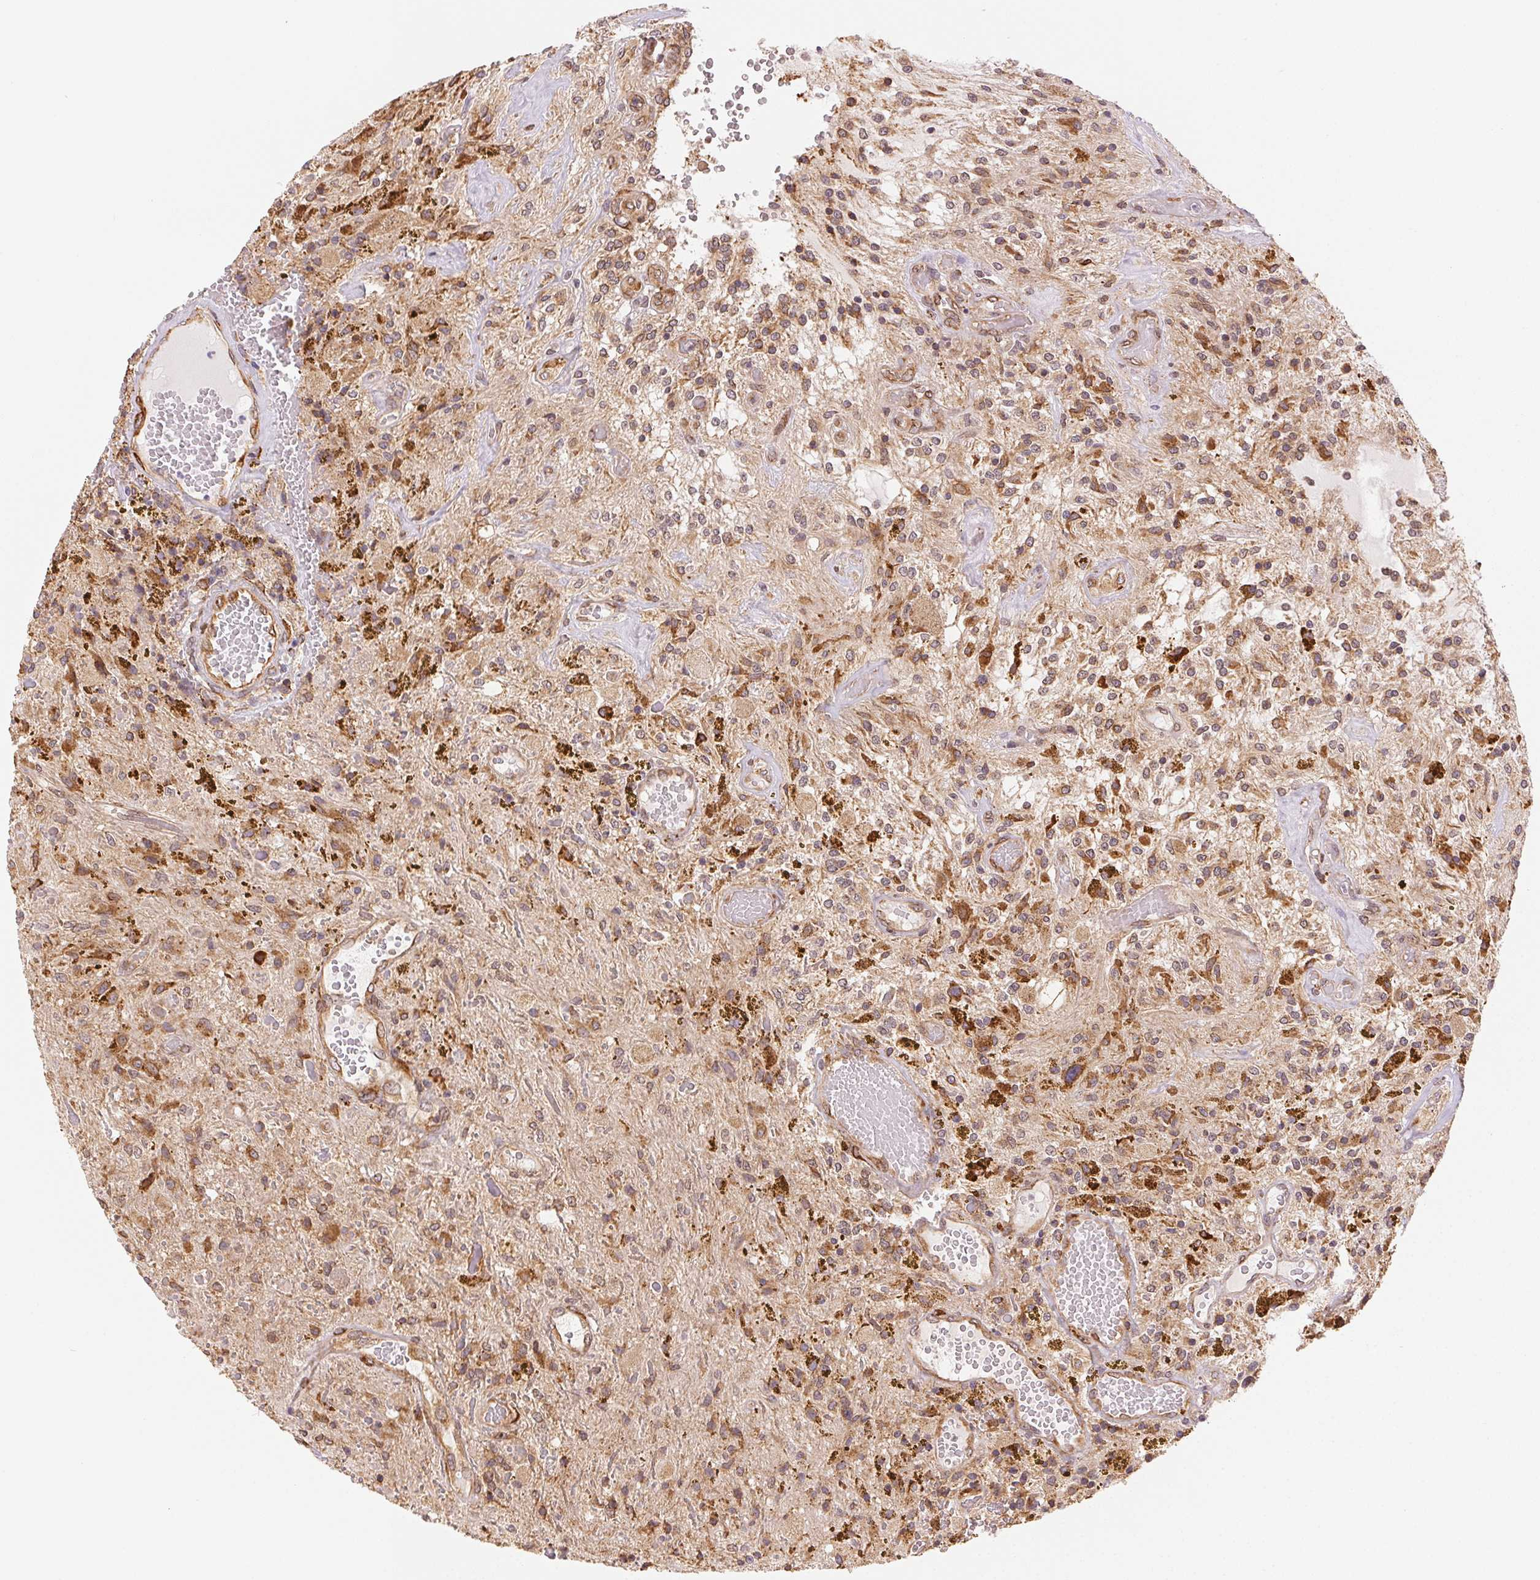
{"staining": {"intensity": "moderate", "quantity": ">75%", "location": "cytoplasmic/membranous"}, "tissue": "glioma", "cell_type": "Tumor cells", "image_type": "cancer", "snomed": [{"axis": "morphology", "description": "Glioma, malignant, Low grade"}, {"axis": "topography", "description": "Cerebellum"}], "caption": "DAB immunohistochemical staining of glioma demonstrates moderate cytoplasmic/membranous protein expression in about >75% of tumor cells. (DAB IHC with brightfield microscopy, high magnification).", "gene": "RCN3", "patient": {"sex": "female", "age": 14}}